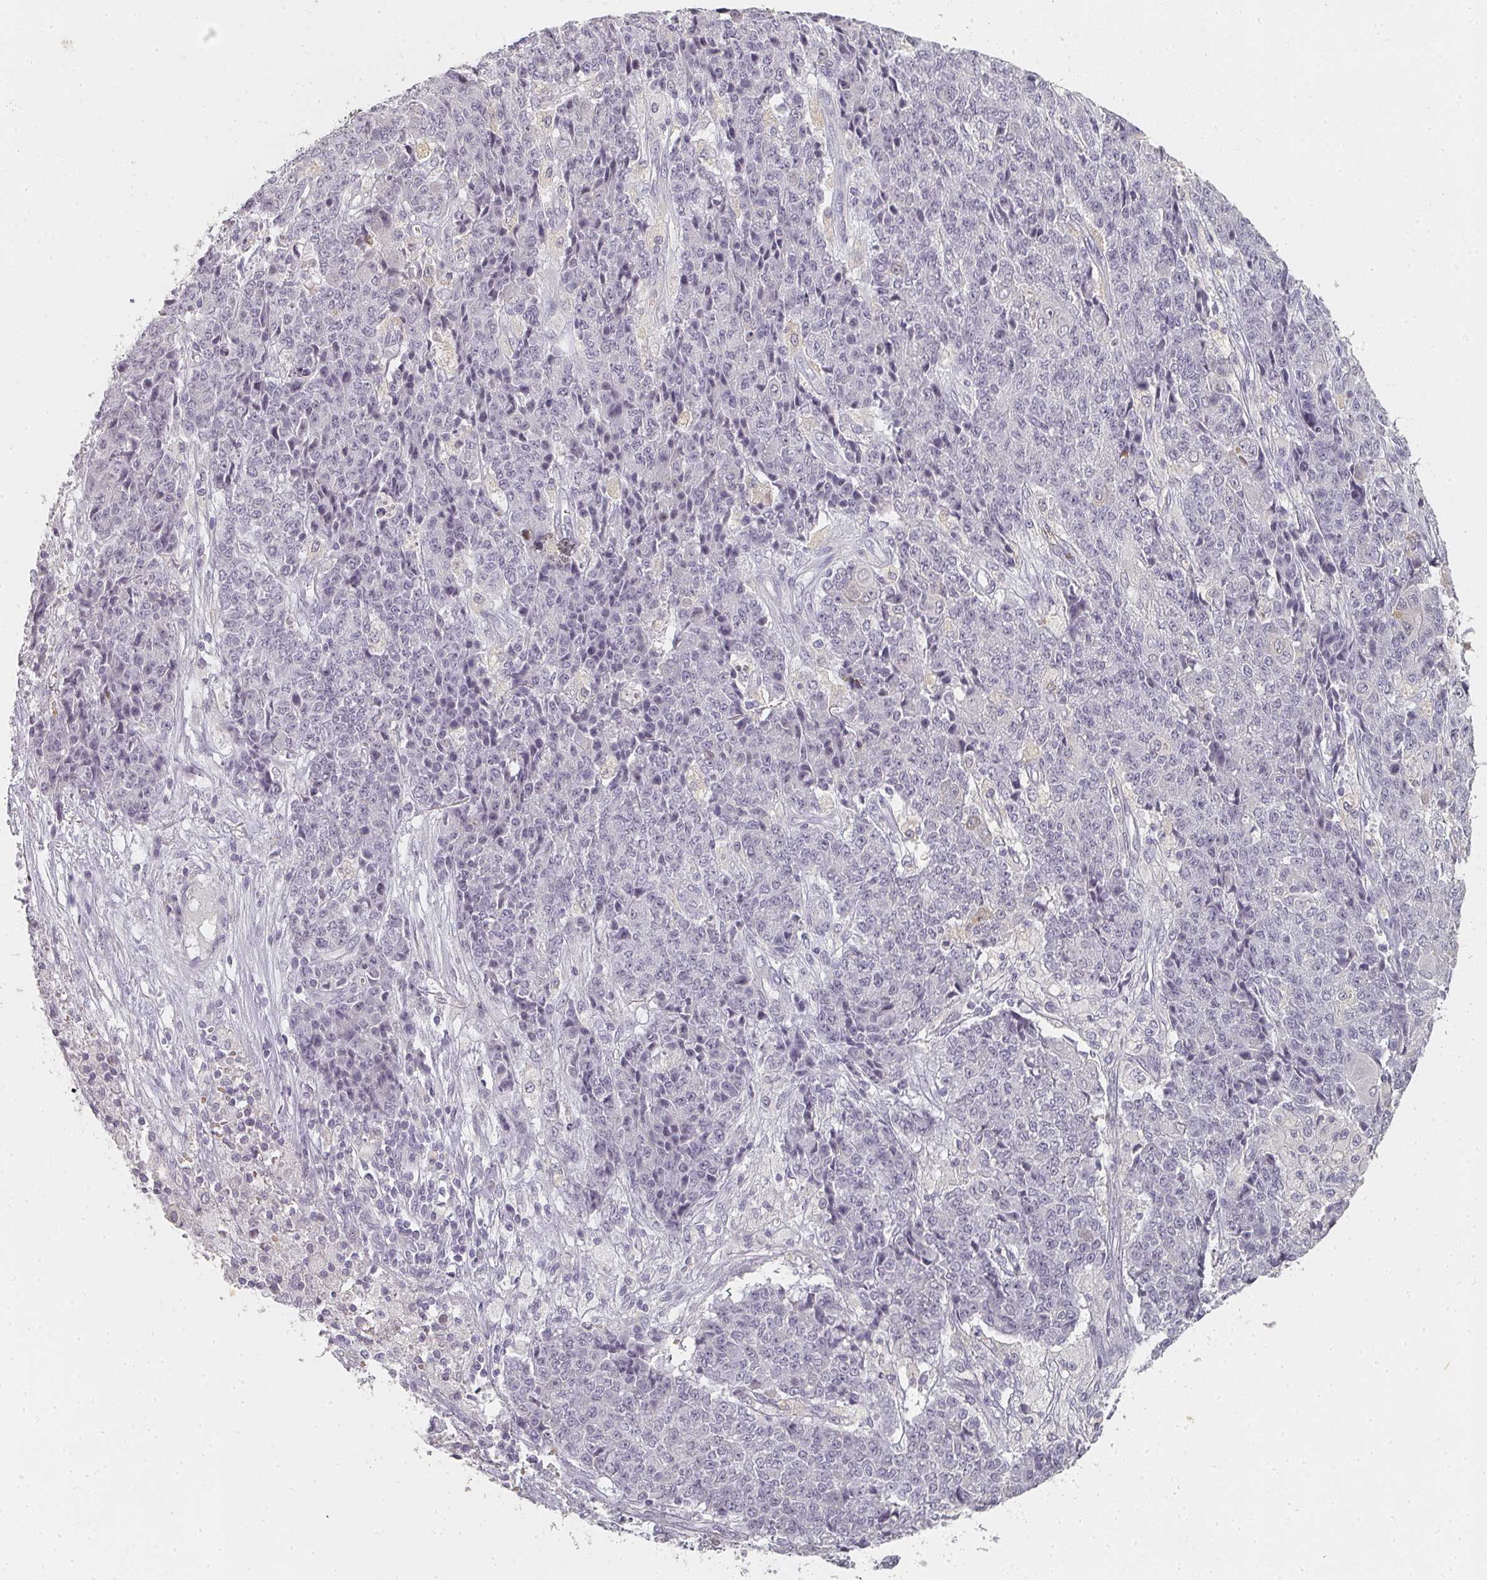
{"staining": {"intensity": "negative", "quantity": "none", "location": "none"}, "tissue": "ovarian cancer", "cell_type": "Tumor cells", "image_type": "cancer", "snomed": [{"axis": "morphology", "description": "Carcinoma, endometroid"}, {"axis": "topography", "description": "Ovary"}], "caption": "This histopathology image is of ovarian cancer stained with IHC to label a protein in brown with the nuclei are counter-stained blue. There is no staining in tumor cells. (Brightfield microscopy of DAB IHC at high magnification).", "gene": "SHISA2", "patient": {"sex": "female", "age": 42}}